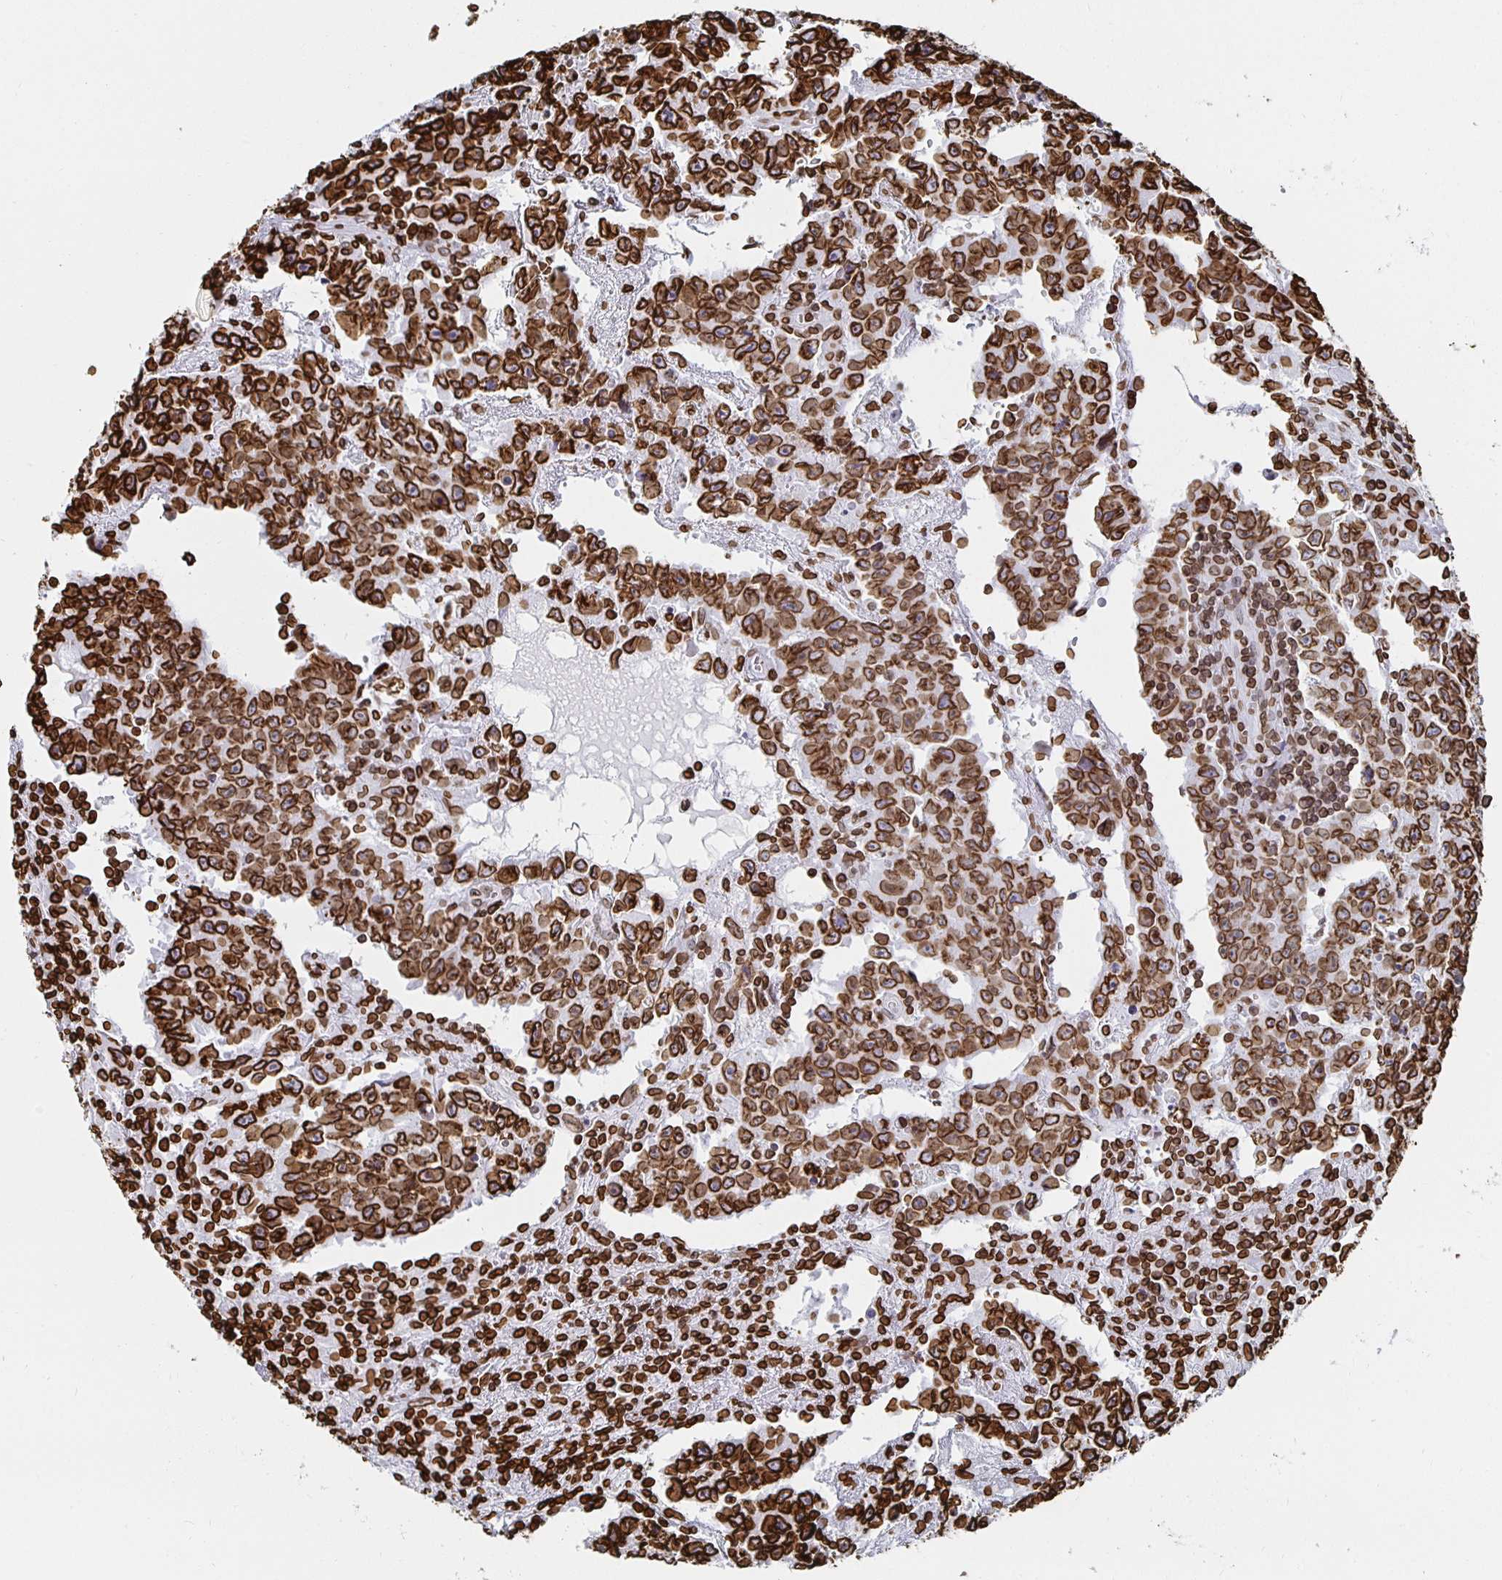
{"staining": {"intensity": "strong", "quantity": ">75%", "location": "cytoplasmic/membranous,nuclear"}, "tissue": "testis cancer", "cell_type": "Tumor cells", "image_type": "cancer", "snomed": [{"axis": "morphology", "description": "Carcinoma, Embryonal, NOS"}, {"axis": "topography", "description": "Testis"}], "caption": "Testis cancer (embryonal carcinoma) stained with DAB IHC shows high levels of strong cytoplasmic/membranous and nuclear expression in approximately >75% of tumor cells.", "gene": "LMNB1", "patient": {"sex": "male", "age": 22}}